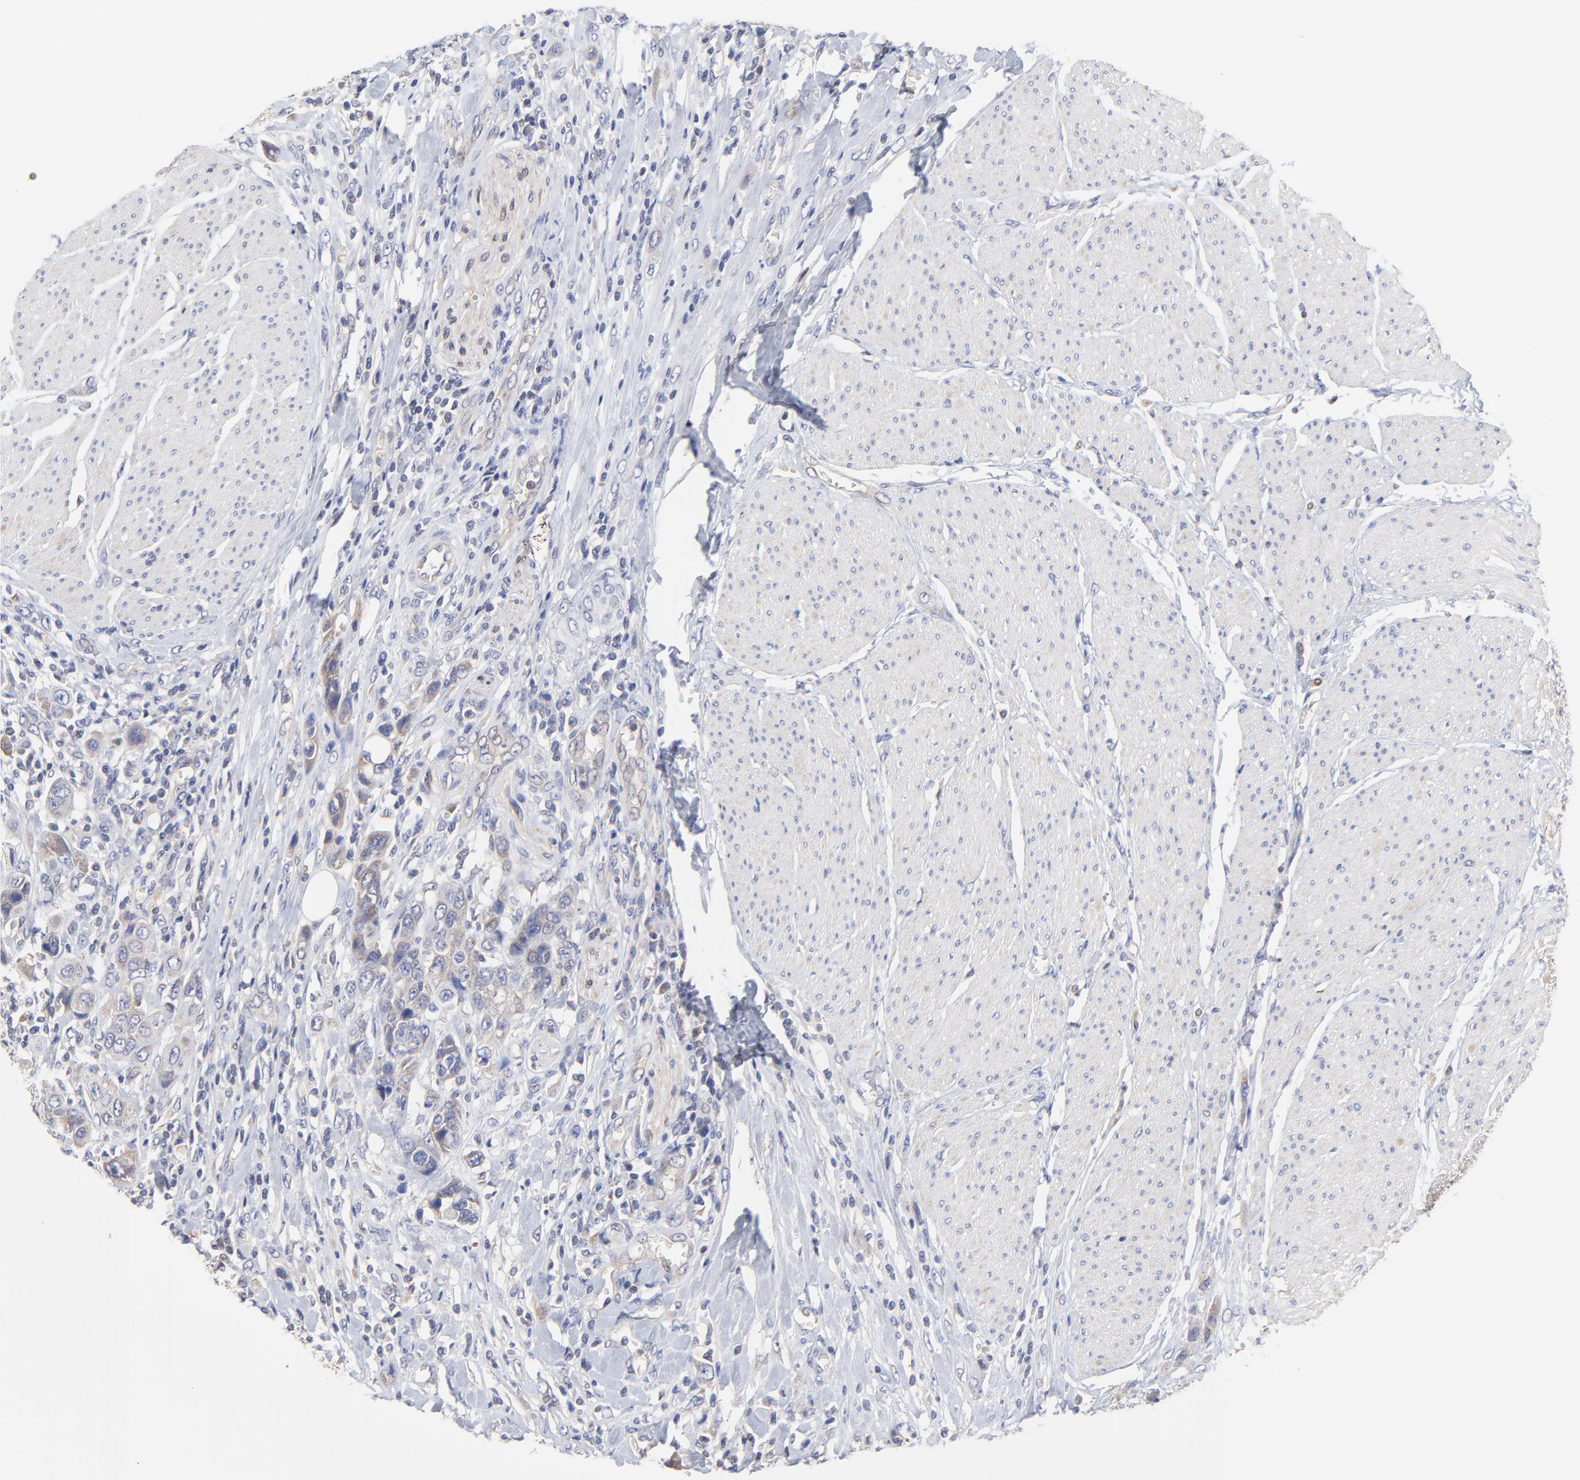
{"staining": {"intensity": "weak", "quantity": "<25%", "location": "cytoplasmic/membranous"}, "tissue": "urothelial cancer", "cell_type": "Tumor cells", "image_type": "cancer", "snomed": [{"axis": "morphology", "description": "Urothelial carcinoma, High grade"}, {"axis": "topography", "description": "Urinary bladder"}], "caption": "DAB (3,3'-diaminobenzidine) immunohistochemical staining of human urothelial carcinoma (high-grade) displays no significant positivity in tumor cells. (Brightfield microscopy of DAB (3,3'-diaminobenzidine) immunohistochemistry at high magnification).", "gene": "PCMT1", "patient": {"sex": "male", "age": 50}}